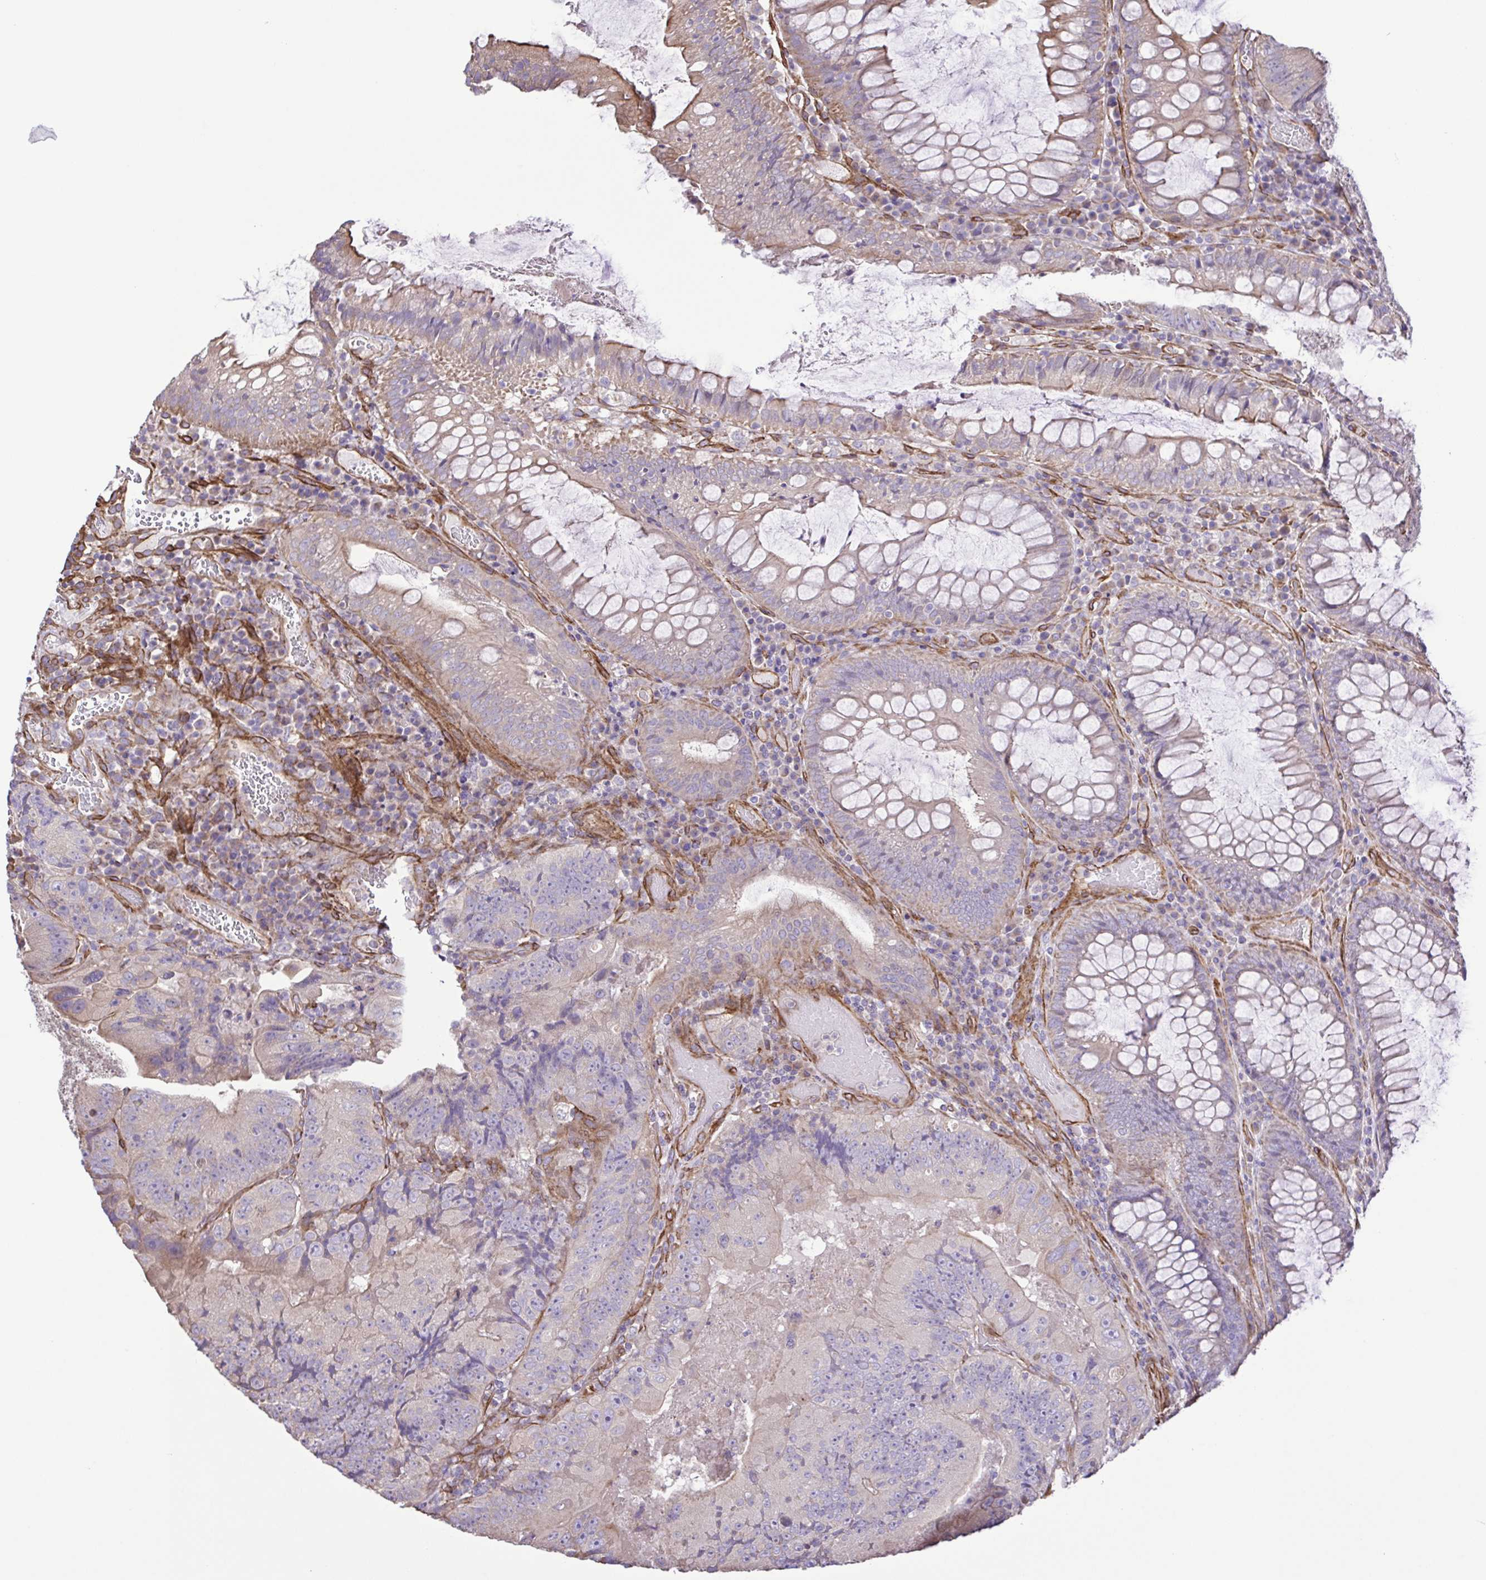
{"staining": {"intensity": "negative", "quantity": "none", "location": "none"}, "tissue": "colorectal cancer", "cell_type": "Tumor cells", "image_type": "cancer", "snomed": [{"axis": "morphology", "description": "Adenocarcinoma, NOS"}, {"axis": "topography", "description": "Colon"}], "caption": "This is an IHC micrograph of human colorectal cancer (adenocarcinoma). There is no staining in tumor cells.", "gene": "FLT1", "patient": {"sex": "female", "age": 86}}